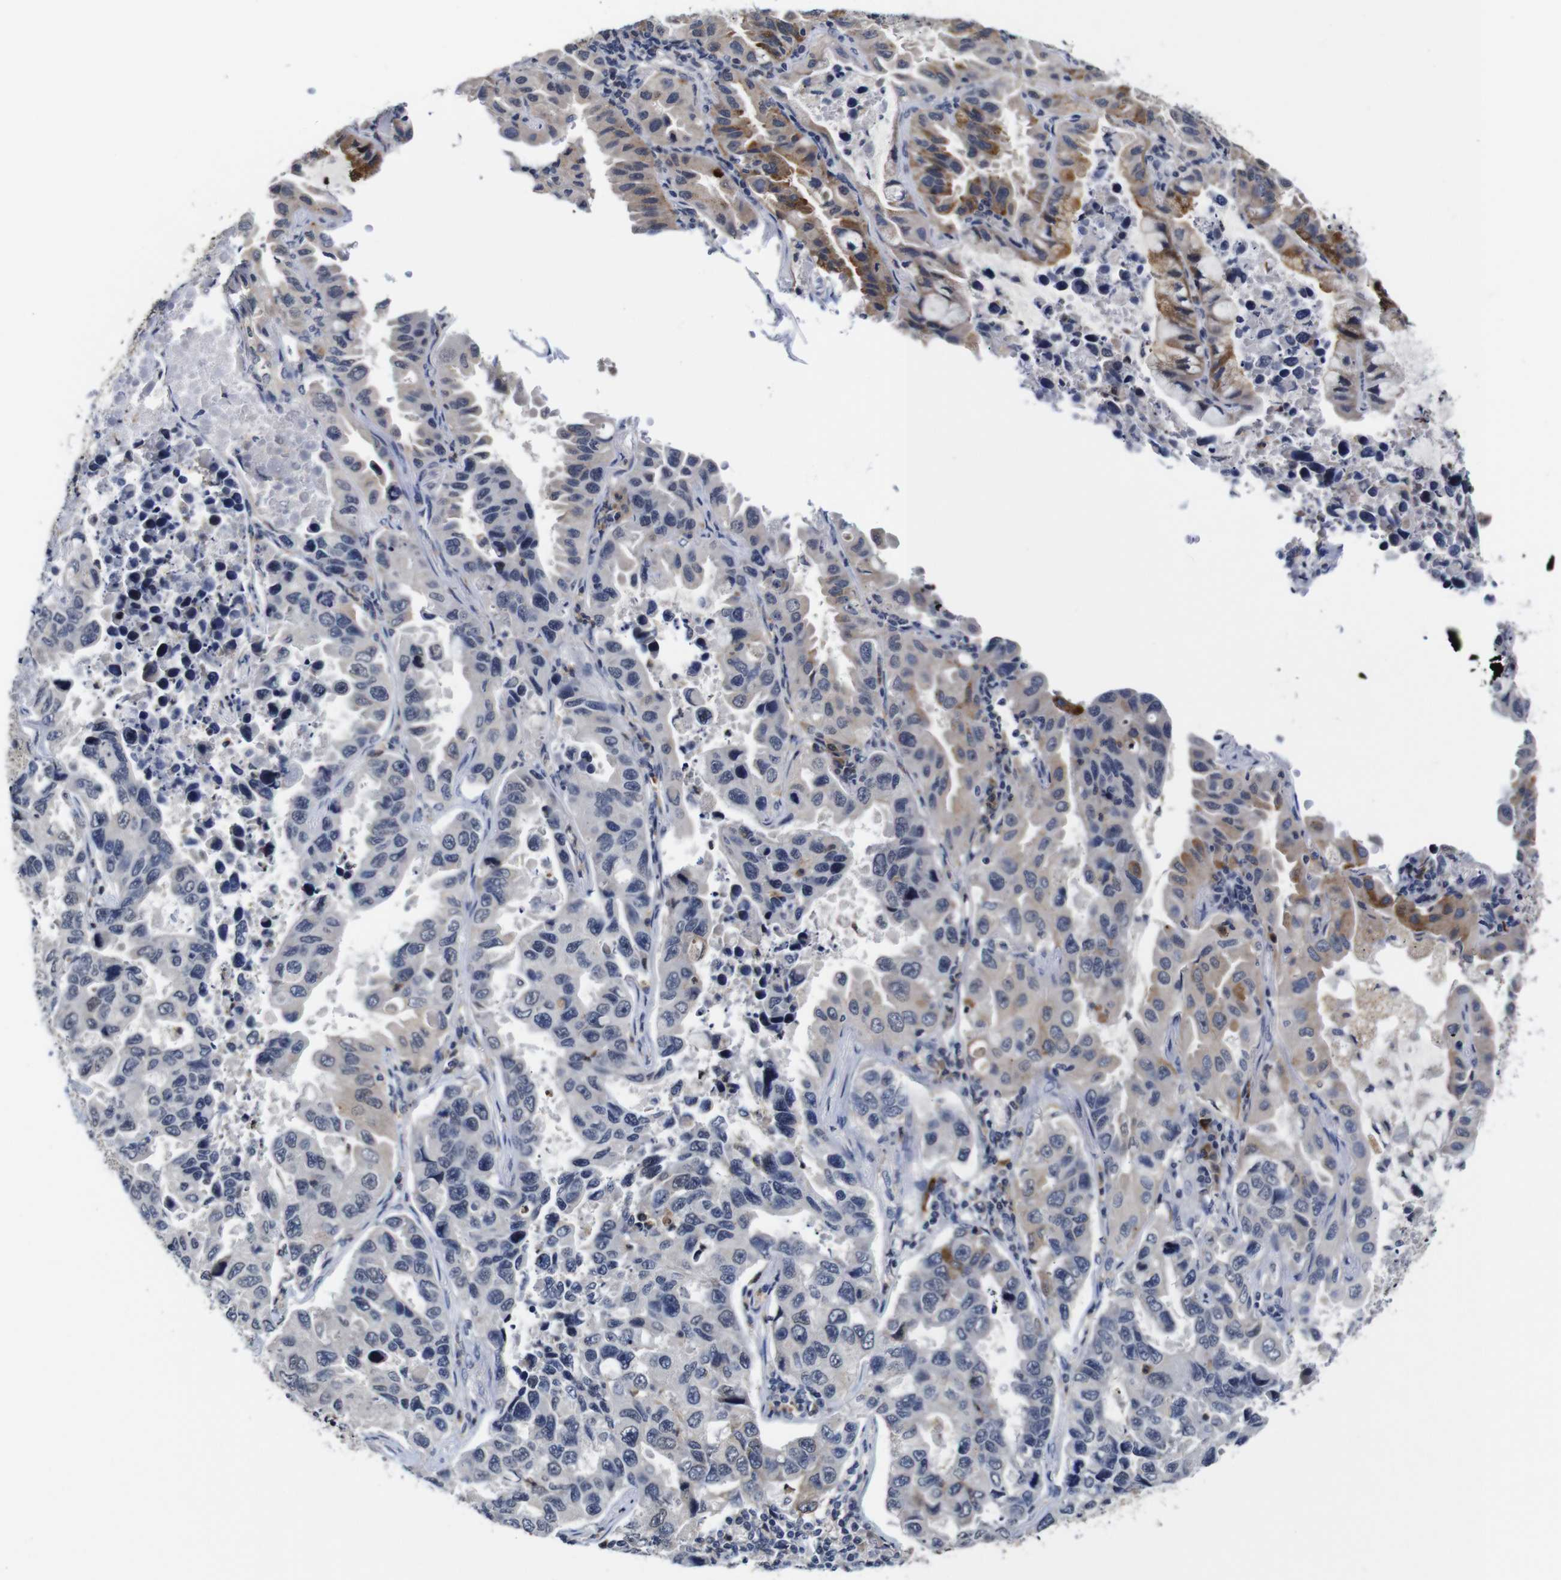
{"staining": {"intensity": "moderate", "quantity": "<25%", "location": "cytoplasmic/membranous"}, "tissue": "lung cancer", "cell_type": "Tumor cells", "image_type": "cancer", "snomed": [{"axis": "morphology", "description": "Adenocarcinoma, NOS"}, {"axis": "topography", "description": "Lung"}], "caption": "This is a histology image of immunohistochemistry staining of lung cancer (adenocarcinoma), which shows moderate expression in the cytoplasmic/membranous of tumor cells.", "gene": "NTRK3", "patient": {"sex": "male", "age": 64}}